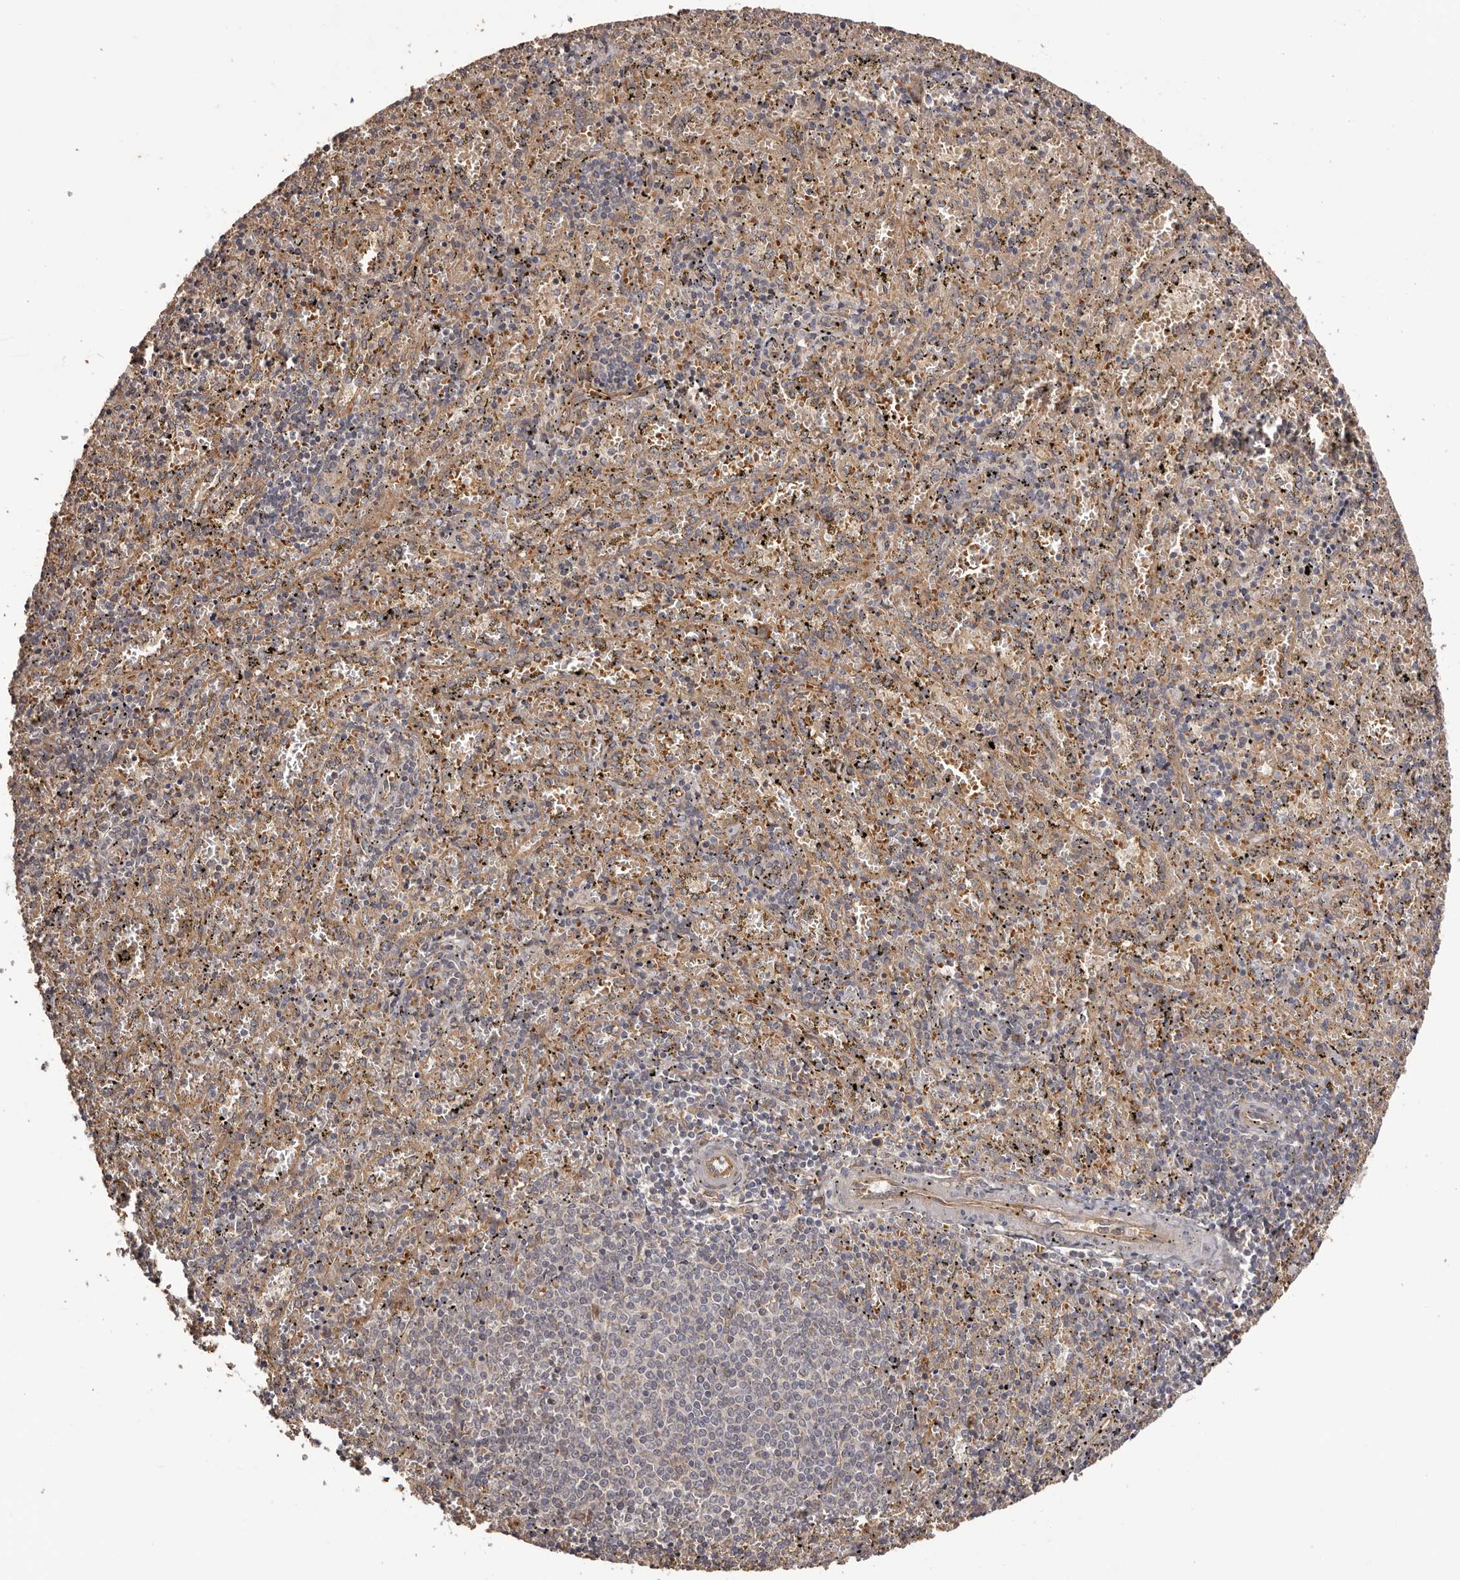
{"staining": {"intensity": "weak", "quantity": "<25%", "location": "cytoplasmic/membranous"}, "tissue": "spleen", "cell_type": "Cells in red pulp", "image_type": "normal", "snomed": [{"axis": "morphology", "description": "Normal tissue, NOS"}, {"axis": "topography", "description": "Spleen"}], "caption": "IHC image of benign spleen: human spleen stained with DAB (3,3'-diaminobenzidine) reveals no significant protein staining in cells in red pulp.", "gene": "UBR2", "patient": {"sex": "male", "age": 11}}